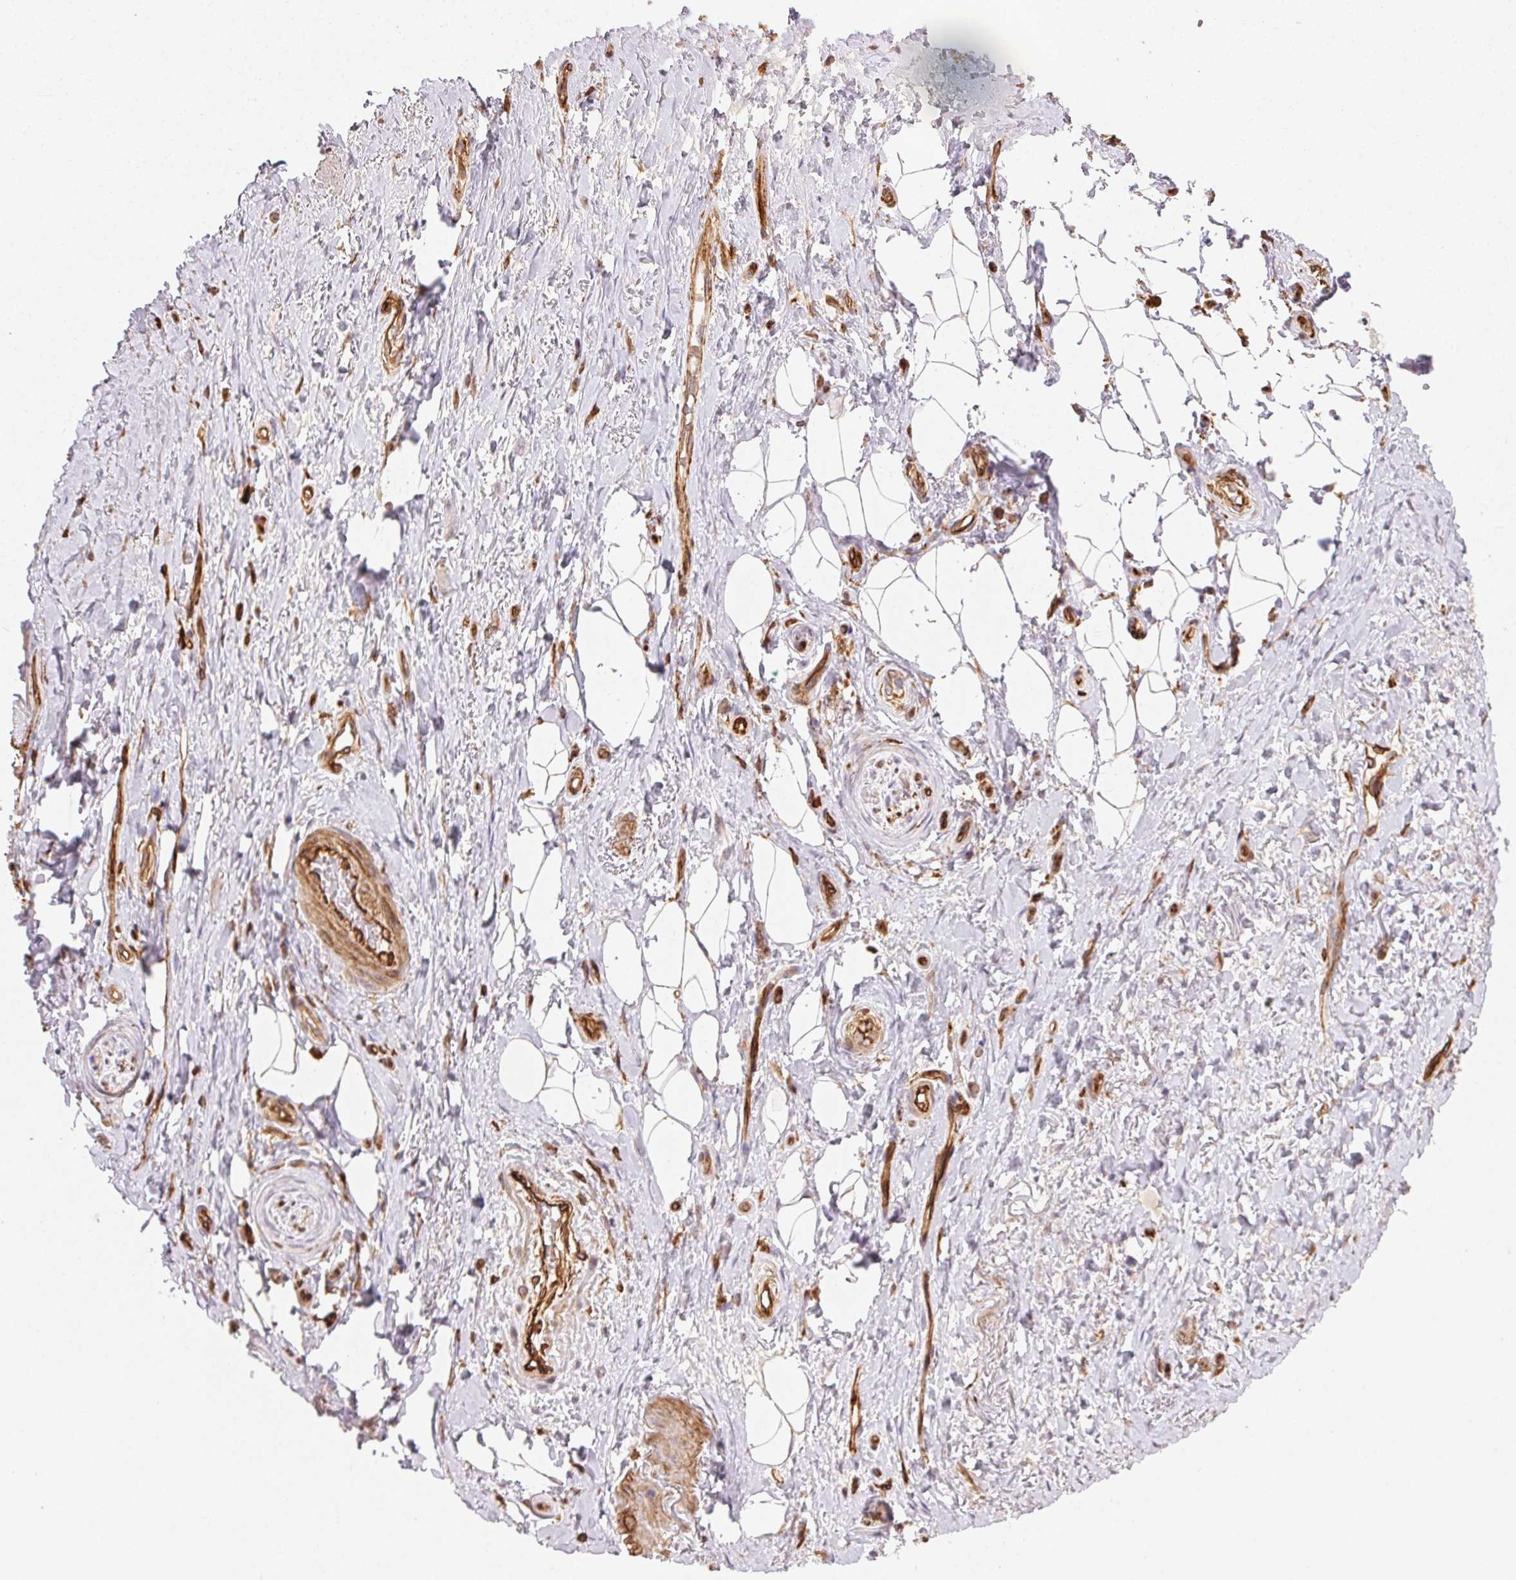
{"staining": {"intensity": "weak", "quantity": "25%-75%", "location": "cytoplasmic/membranous"}, "tissue": "adipose tissue", "cell_type": "Adipocytes", "image_type": "normal", "snomed": [{"axis": "morphology", "description": "Normal tissue, NOS"}, {"axis": "topography", "description": "Anal"}, {"axis": "topography", "description": "Peripheral nerve tissue"}], "caption": "Immunohistochemical staining of unremarkable adipose tissue exhibits low levels of weak cytoplasmic/membranous expression in about 25%-75% of adipocytes.", "gene": "RNASET2", "patient": {"sex": "male", "age": 53}}